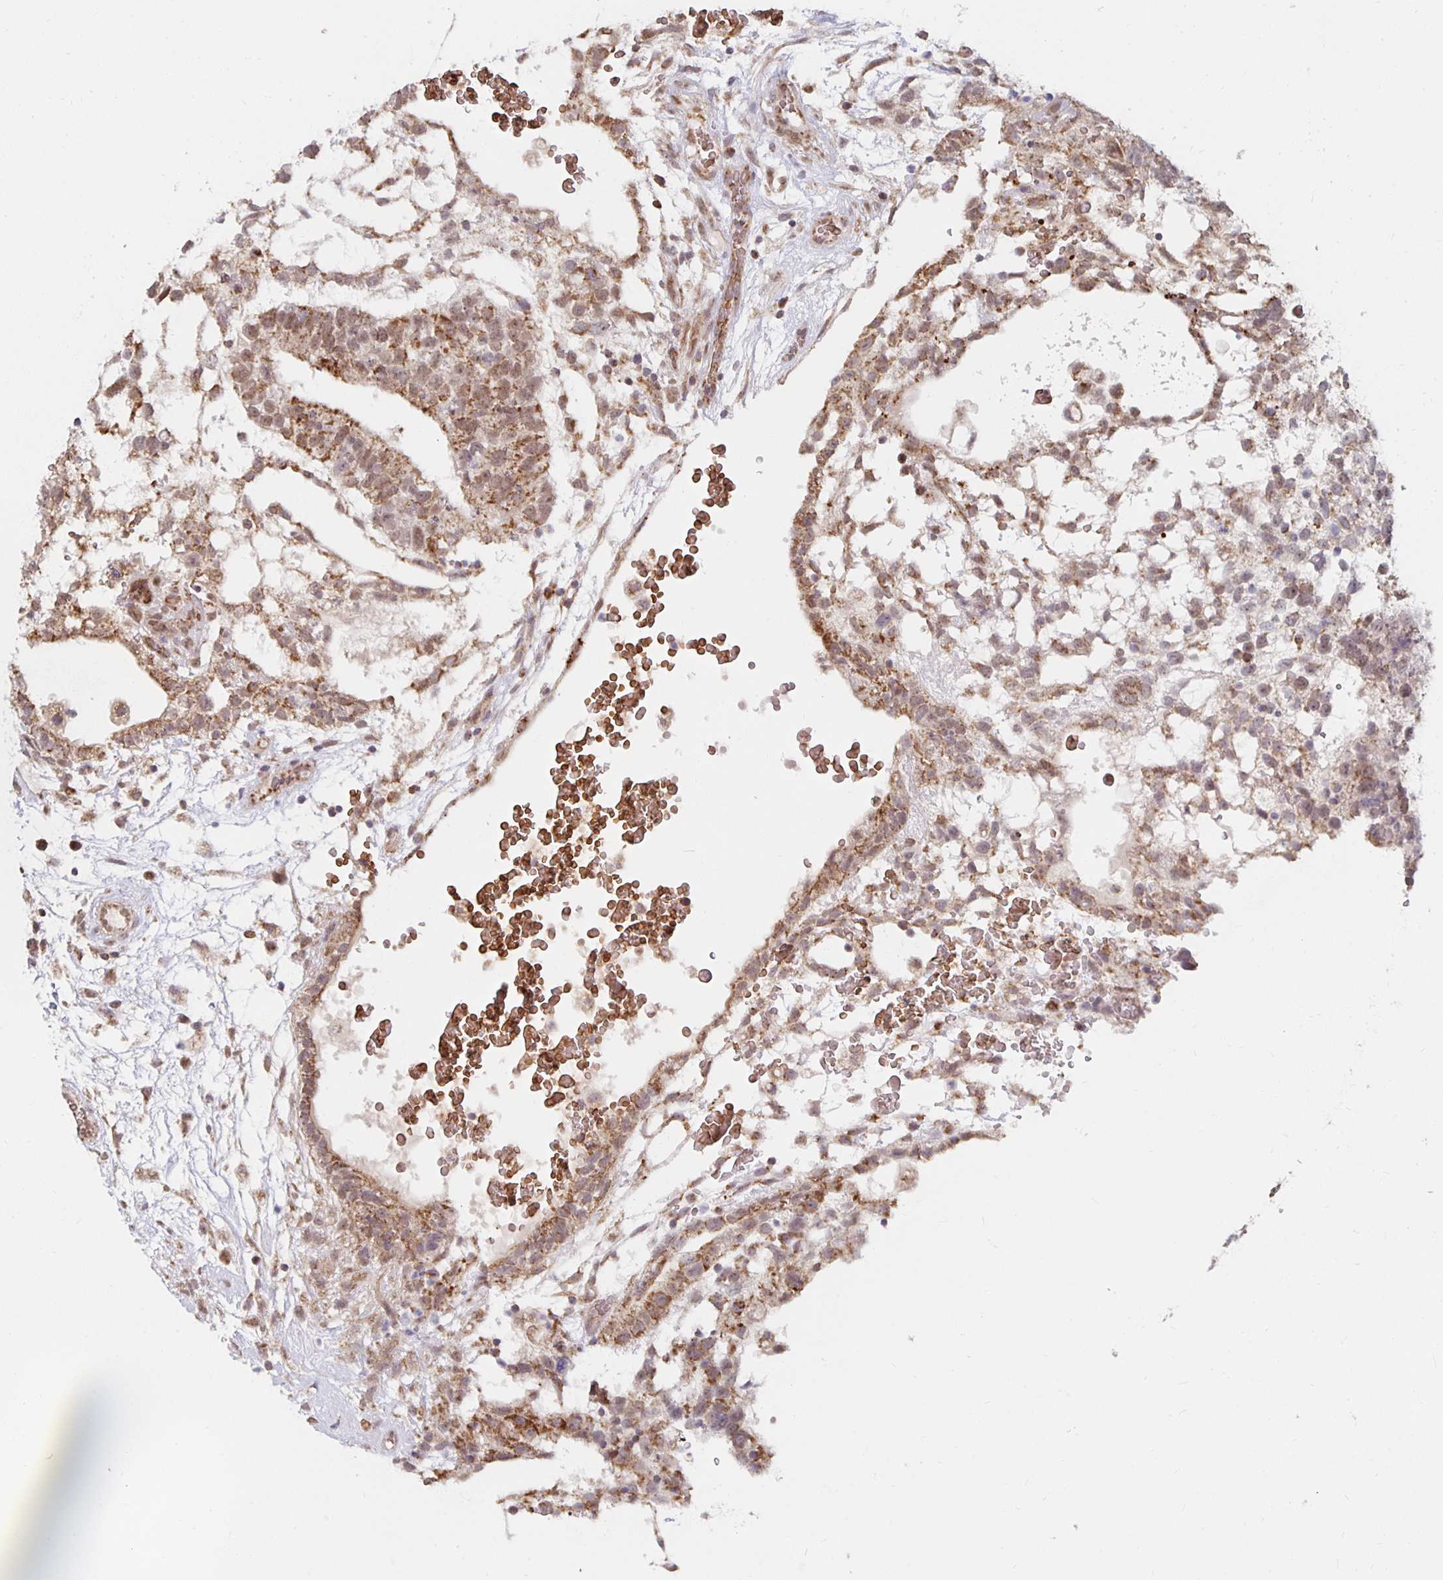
{"staining": {"intensity": "moderate", "quantity": ">75%", "location": "cytoplasmic/membranous"}, "tissue": "testis cancer", "cell_type": "Tumor cells", "image_type": "cancer", "snomed": [{"axis": "morphology", "description": "Normal tissue, NOS"}, {"axis": "morphology", "description": "Carcinoma, Embryonal, NOS"}, {"axis": "topography", "description": "Testis"}], "caption": "This histopathology image demonstrates immunohistochemistry (IHC) staining of human embryonal carcinoma (testis), with medium moderate cytoplasmic/membranous staining in about >75% of tumor cells.", "gene": "MRPL28", "patient": {"sex": "male", "age": 32}}